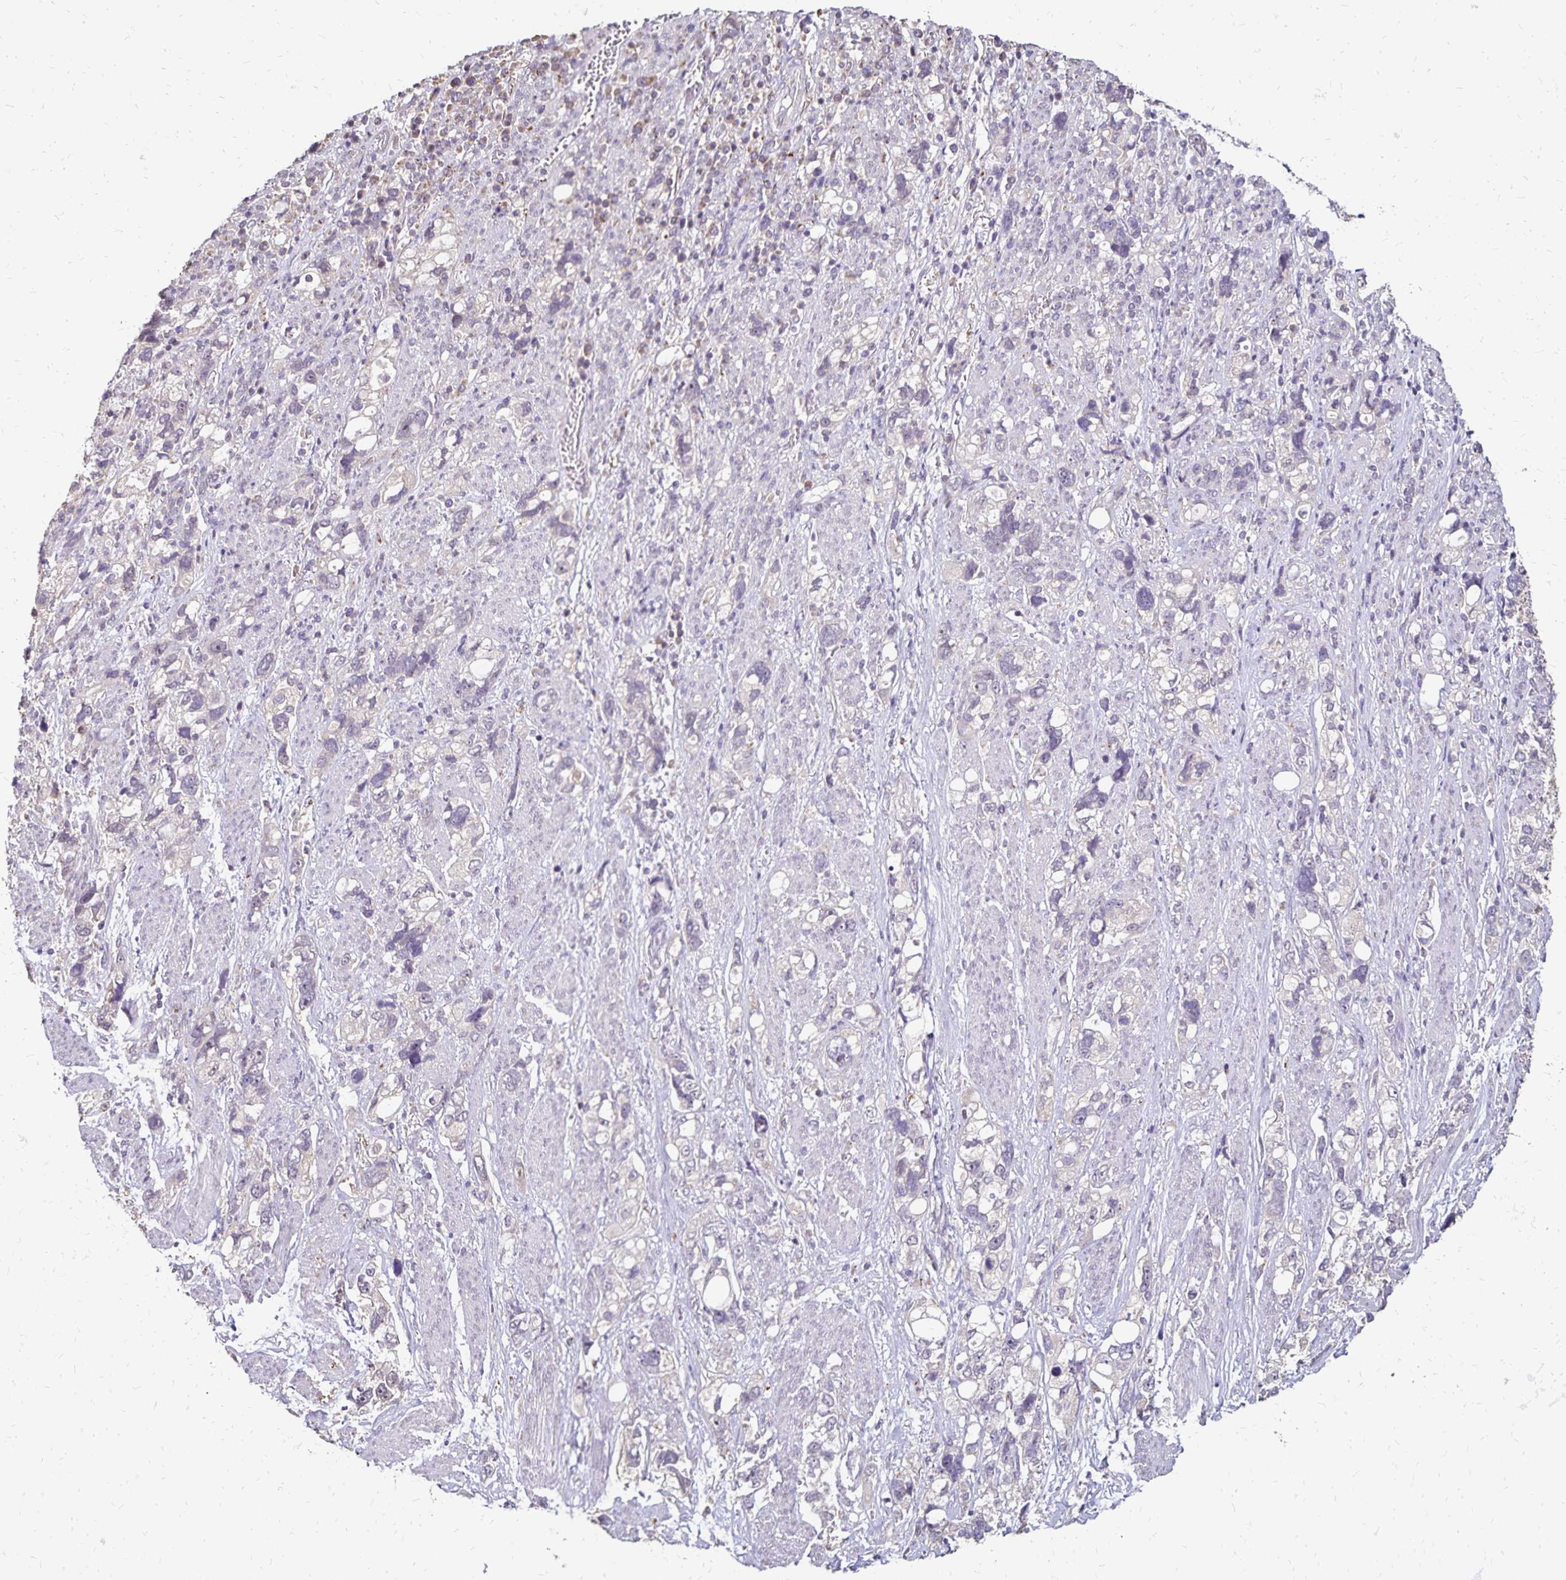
{"staining": {"intensity": "negative", "quantity": "none", "location": "none"}, "tissue": "stomach cancer", "cell_type": "Tumor cells", "image_type": "cancer", "snomed": [{"axis": "morphology", "description": "Adenocarcinoma, NOS"}, {"axis": "topography", "description": "Stomach, upper"}], "caption": "Immunohistochemistry image of neoplastic tissue: stomach cancer stained with DAB exhibits no significant protein staining in tumor cells. The staining was performed using DAB to visualize the protein expression in brown, while the nuclei were stained in blue with hematoxylin (Magnification: 20x).", "gene": "EMC10", "patient": {"sex": "female", "age": 81}}